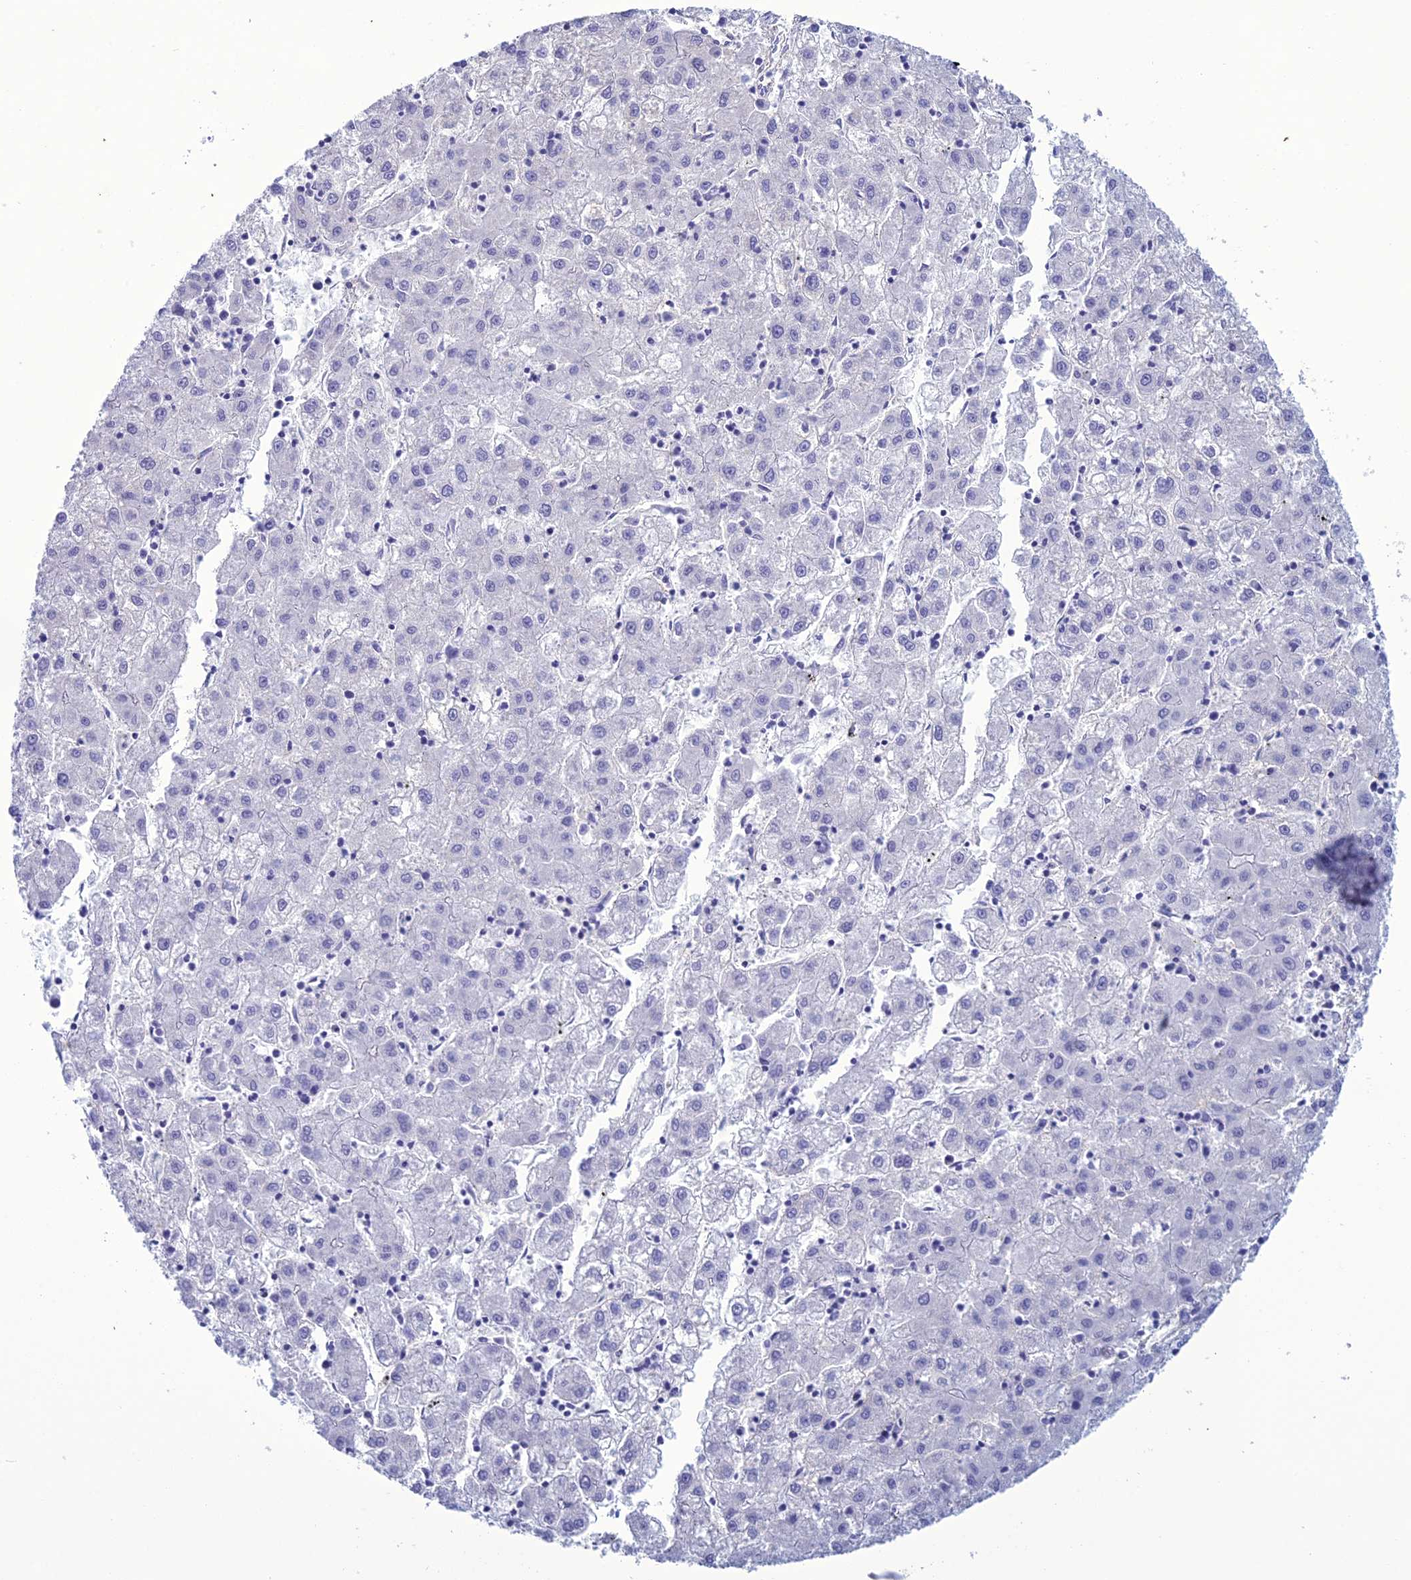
{"staining": {"intensity": "negative", "quantity": "none", "location": "none"}, "tissue": "liver cancer", "cell_type": "Tumor cells", "image_type": "cancer", "snomed": [{"axis": "morphology", "description": "Carcinoma, Hepatocellular, NOS"}, {"axis": "topography", "description": "Liver"}], "caption": "This photomicrograph is of liver cancer stained with IHC to label a protein in brown with the nuclei are counter-stained blue. There is no expression in tumor cells.", "gene": "ACE", "patient": {"sex": "male", "age": 72}}